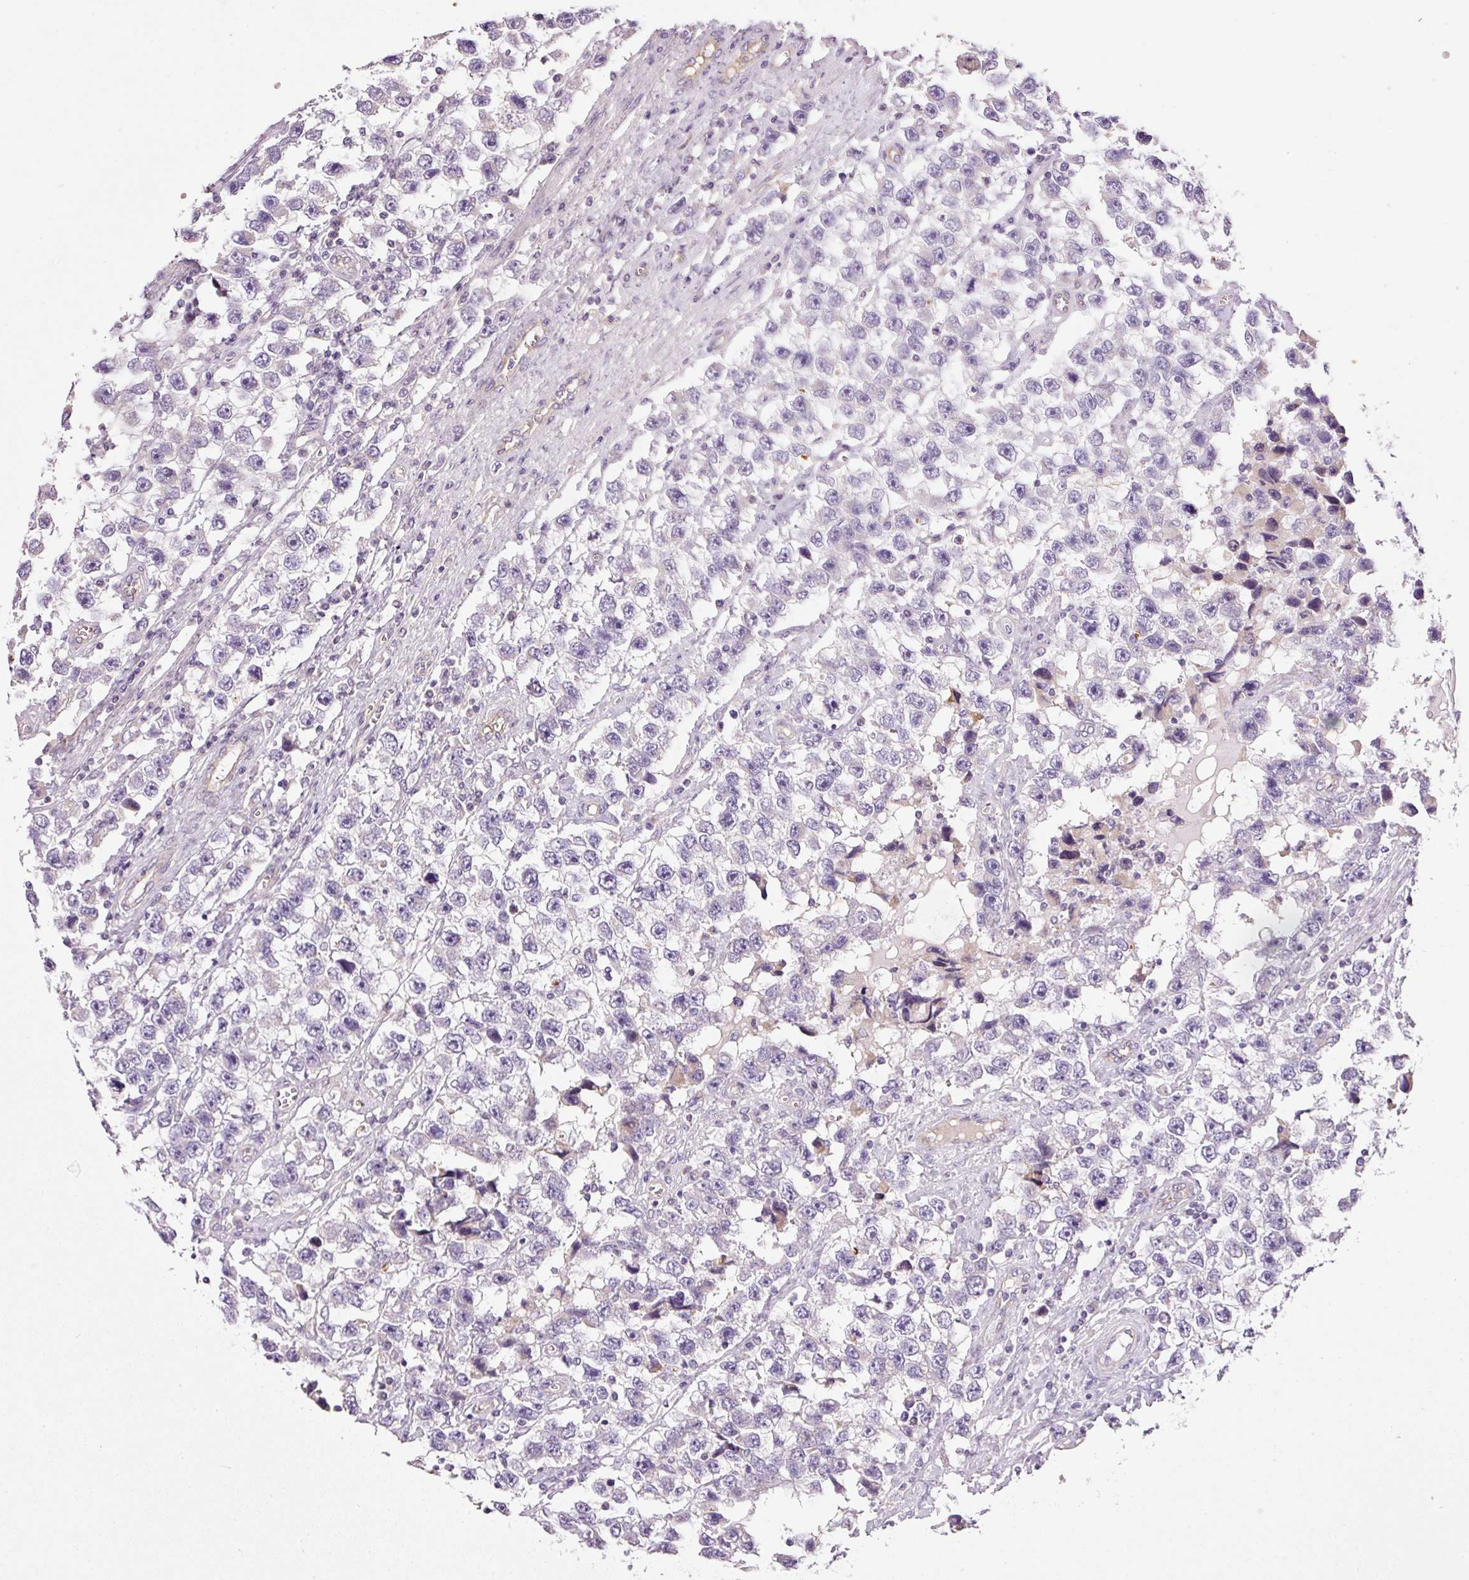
{"staining": {"intensity": "negative", "quantity": "none", "location": "none"}, "tissue": "testis cancer", "cell_type": "Tumor cells", "image_type": "cancer", "snomed": [{"axis": "morphology", "description": "Seminoma, NOS"}, {"axis": "topography", "description": "Testis"}], "caption": "IHC of human testis cancer demonstrates no staining in tumor cells.", "gene": "KPNA5", "patient": {"sex": "male", "age": 33}}